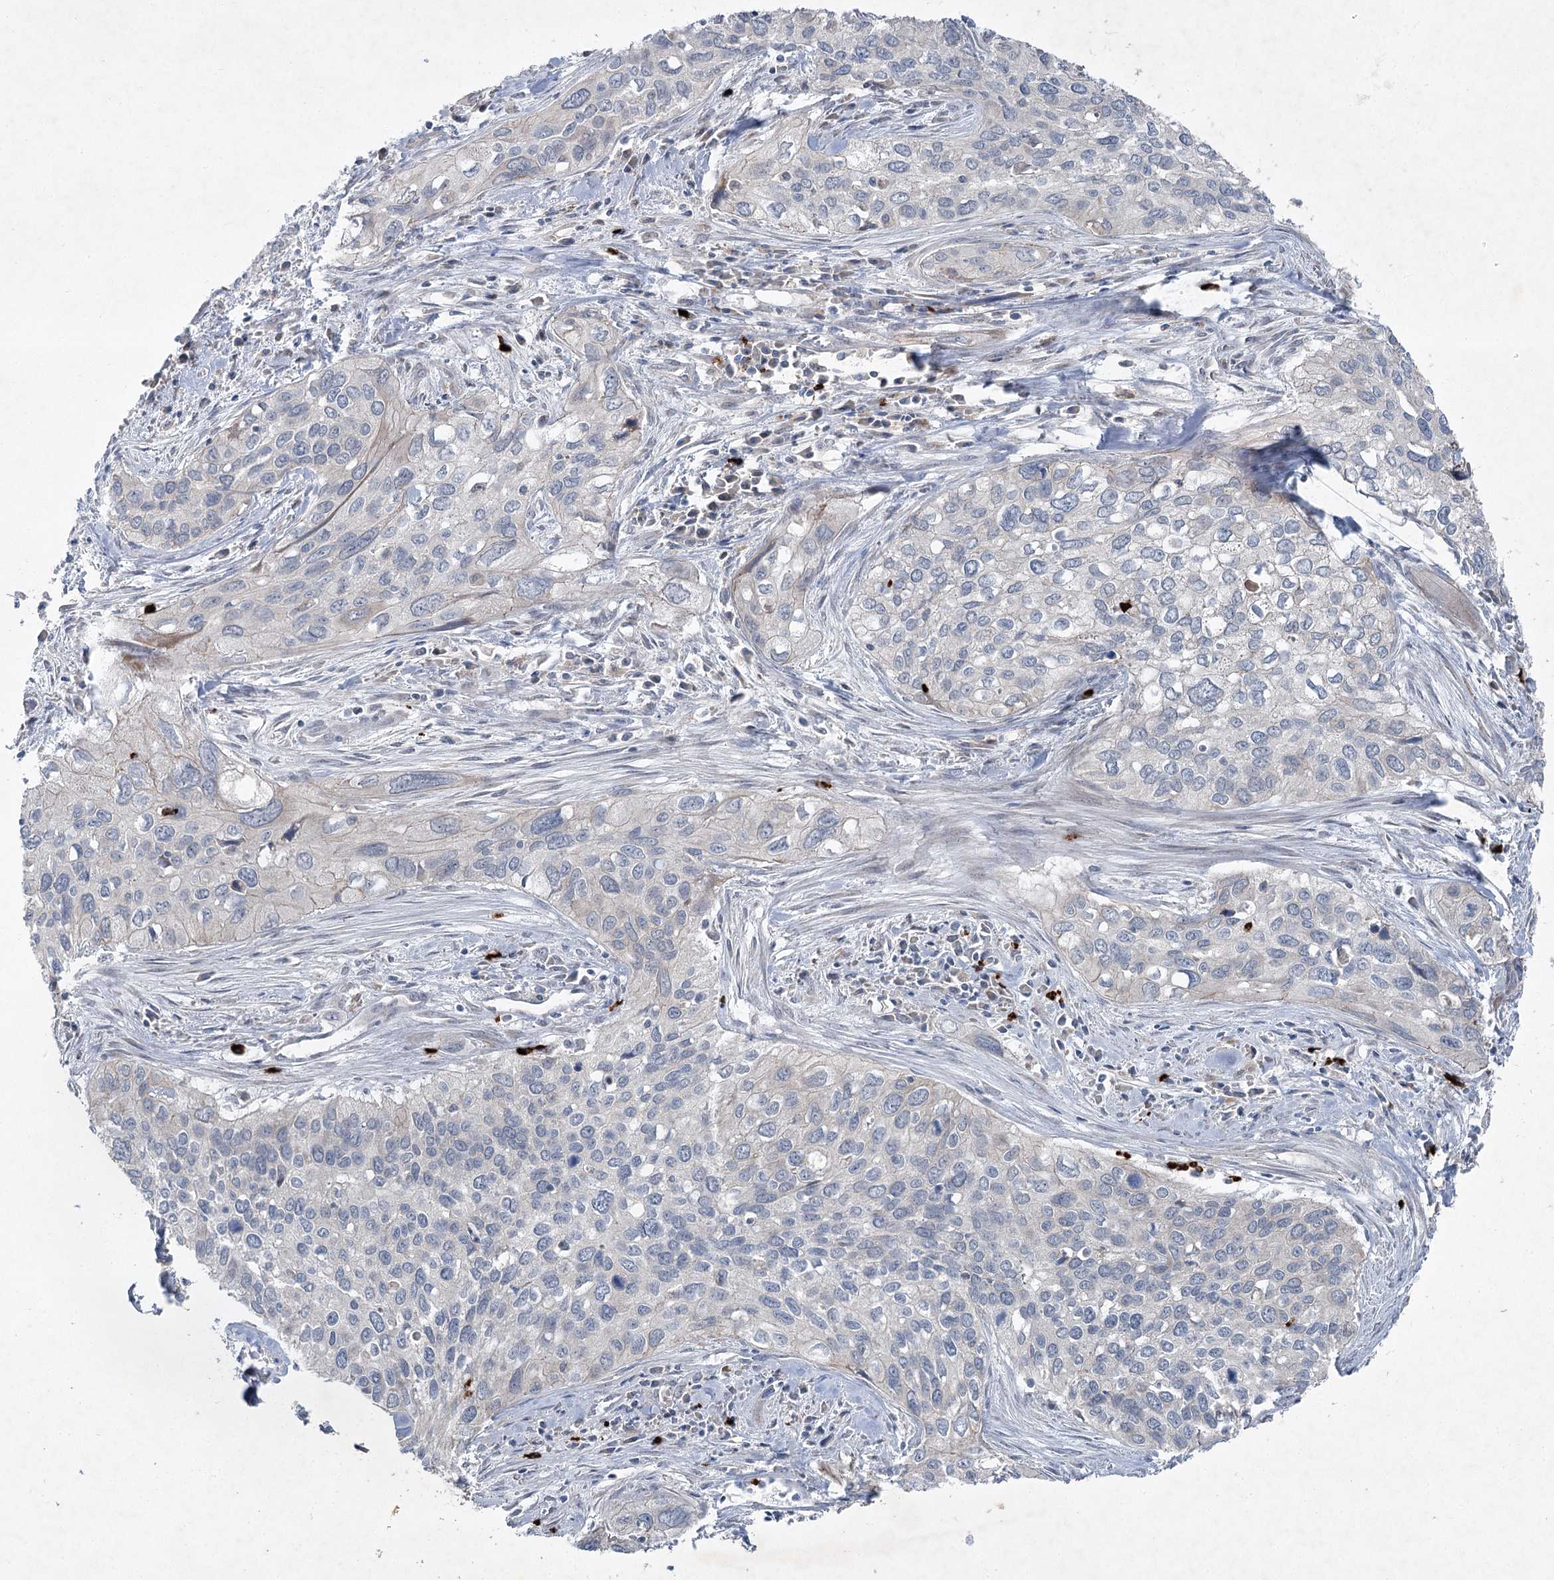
{"staining": {"intensity": "negative", "quantity": "none", "location": "none"}, "tissue": "cervical cancer", "cell_type": "Tumor cells", "image_type": "cancer", "snomed": [{"axis": "morphology", "description": "Squamous cell carcinoma, NOS"}, {"axis": "topography", "description": "Cervix"}], "caption": "IHC histopathology image of neoplastic tissue: human cervical squamous cell carcinoma stained with DAB (3,3'-diaminobenzidine) reveals no significant protein staining in tumor cells.", "gene": "PLA2G12A", "patient": {"sex": "female", "age": 55}}